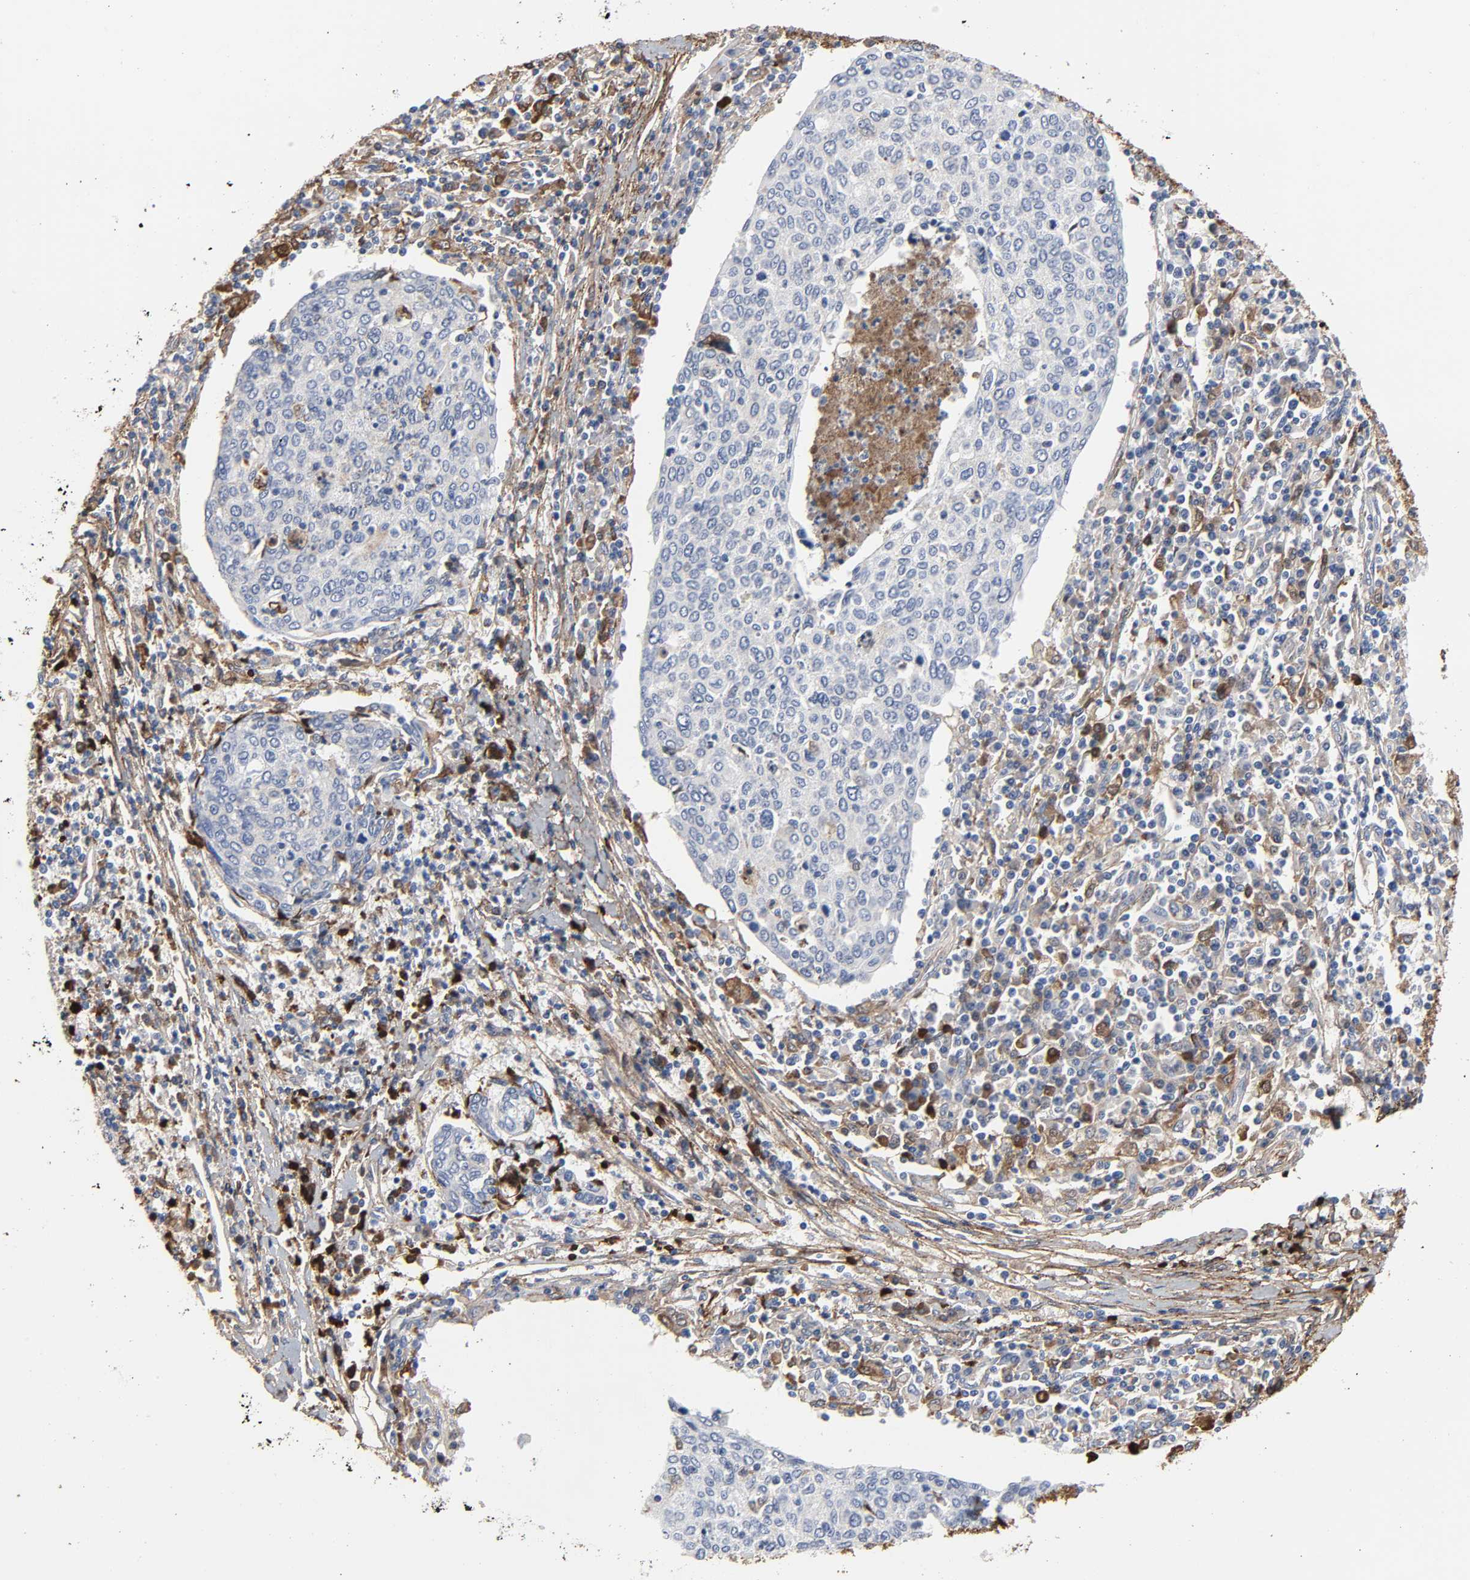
{"staining": {"intensity": "negative", "quantity": "none", "location": "none"}, "tissue": "cervical cancer", "cell_type": "Tumor cells", "image_type": "cancer", "snomed": [{"axis": "morphology", "description": "Squamous cell carcinoma, NOS"}, {"axis": "topography", "description": "Cervix"}], "caption": "Tumor cells show no significant protein staining in cervical cancer (squamous cell carcinoma).", "gene": "FBLN1", "patient": {"sex": "female", "age": 40}}